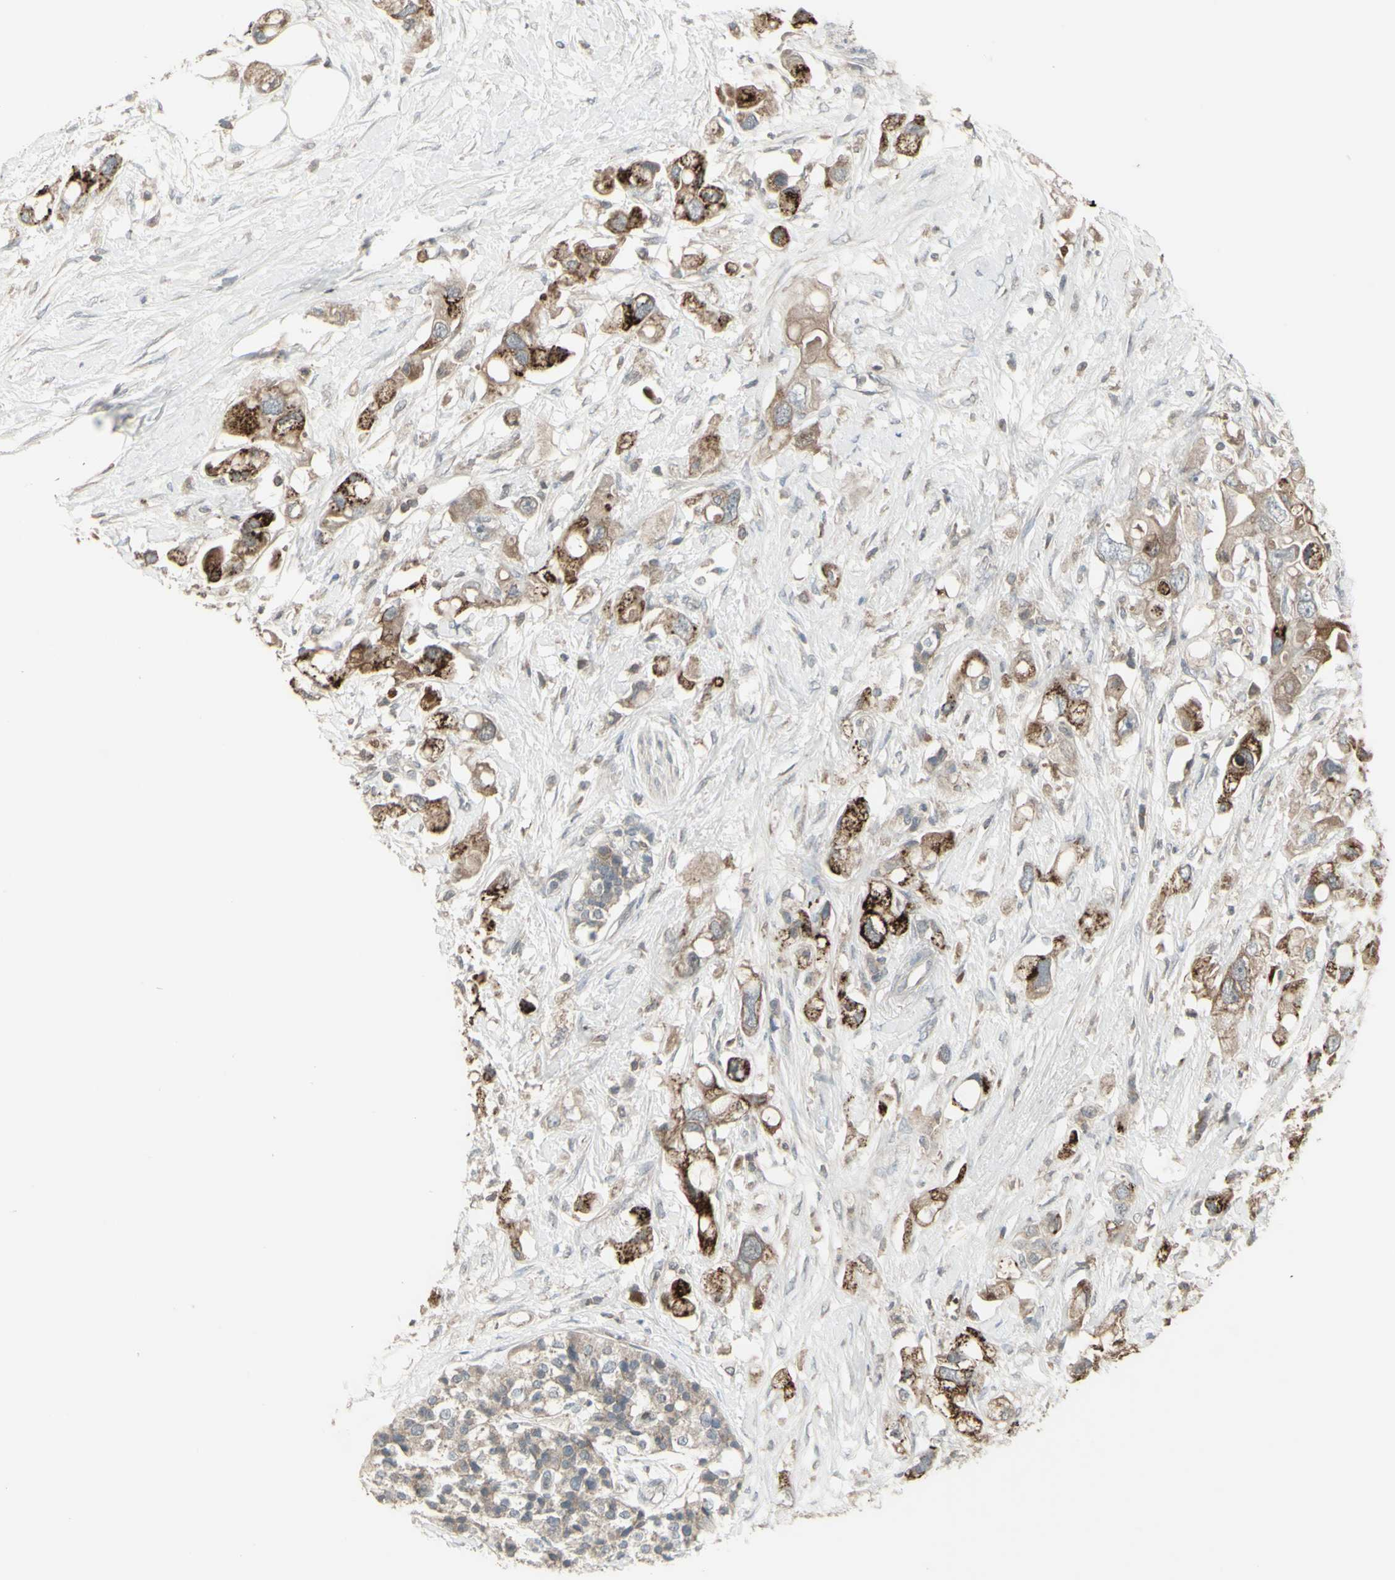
{"staining": {"intensity": "strong", "quantity": "25%-75%", "location": "cytoplasmic/membranous"}, "tissue": "pancreatic cancer", "cell_type": "Tumor cells", "image_type": "cancer", "snomed": [{"axis": "morphology", "description": "Adenocarcinoma, NOS"}, {"axis": "topography", "description": "Pancreas"}], "caption": "Tumor cells demonstrate strong cytoplasmic/membranous expression in about 25%-75% of cells in adenocarcinoma (pancreatic).", "gene": "CSK", "patient": {"sex": "female", "age": 56}}